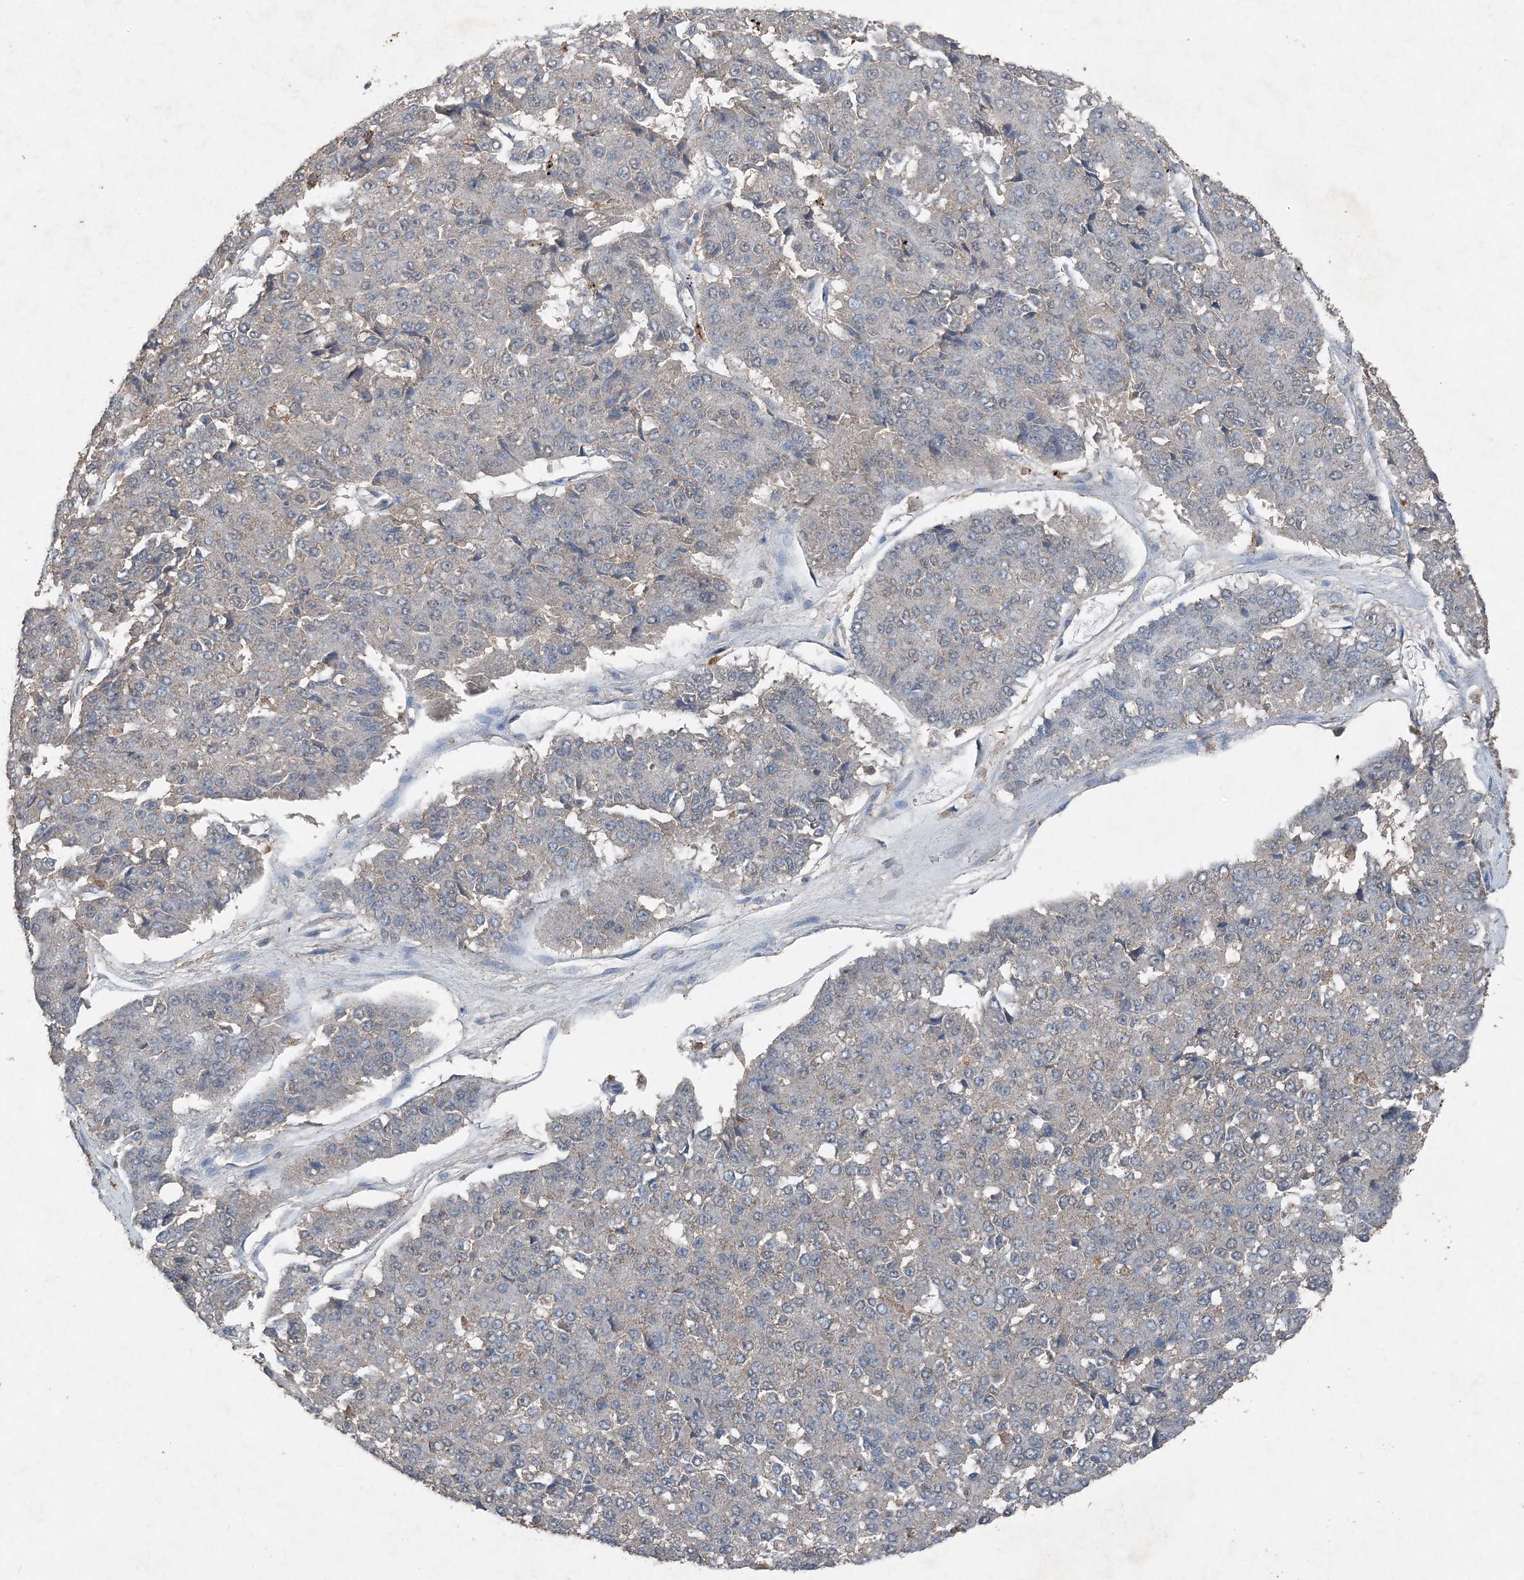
{"staining": {"intensity": "negative", "quantity": "none", "location": "none"}, "tissue": "pancreatic cancer", "cell_type": "Tumor cells", "image_type": "cancer", "snomed": [{"axis": "morphology", "description": "Adenocarcinoma, NOS"}, {"axis": "topography", "description": "Pancreas"}], "caption": "Micrograph shows no protein expression in tumor cells of pancreatic adenocarcinoma tissue.", "gene": "FCN3", "patient": {"sex": "male", "age": 50}}